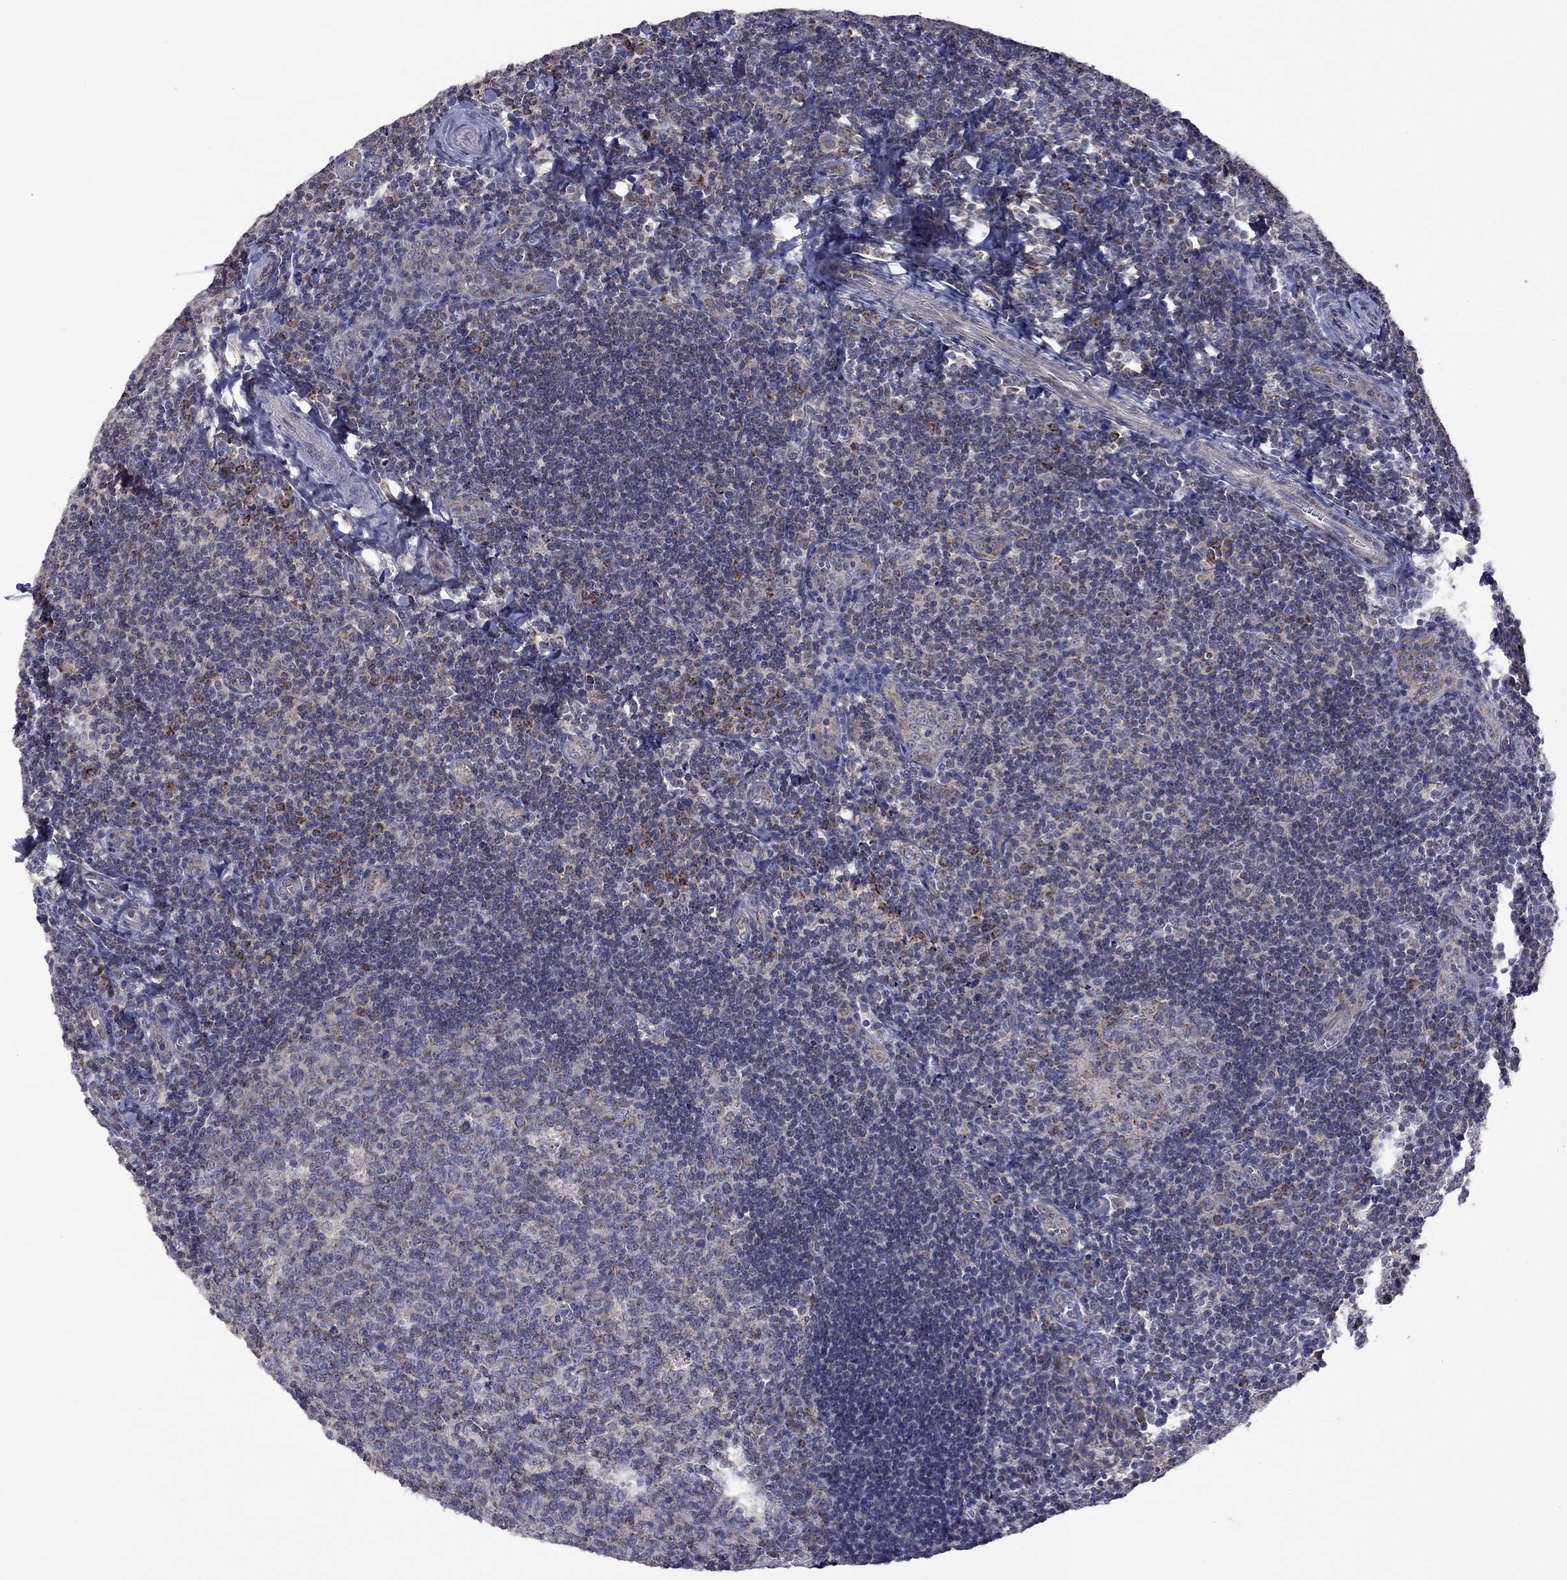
{"staining": {"intensity": "moderate", "quantity": "<25%", "location": "cytoplasmic/membranous"}, "tissue": "tonsil", "cell_type": "Germinal center cells", "image_type": "normal", "snomed": [{"axis": "morphology", "description": "Normal tissue, NOS"}, {"axis": "morphology", "description": "Inflammation, NOS"}, {"axis": "topography", "description": "Tonsil"}], "caption": "IHC (DAB (3,3'-diaminobenzidine)) staining of unremarkable tonsil displays moderate cytoplasmic/membranous protein positivity in approximately <25% of germinal center cells.", "gene": "NDUFB1", "patient": {"sex": "female", "age": 31}}